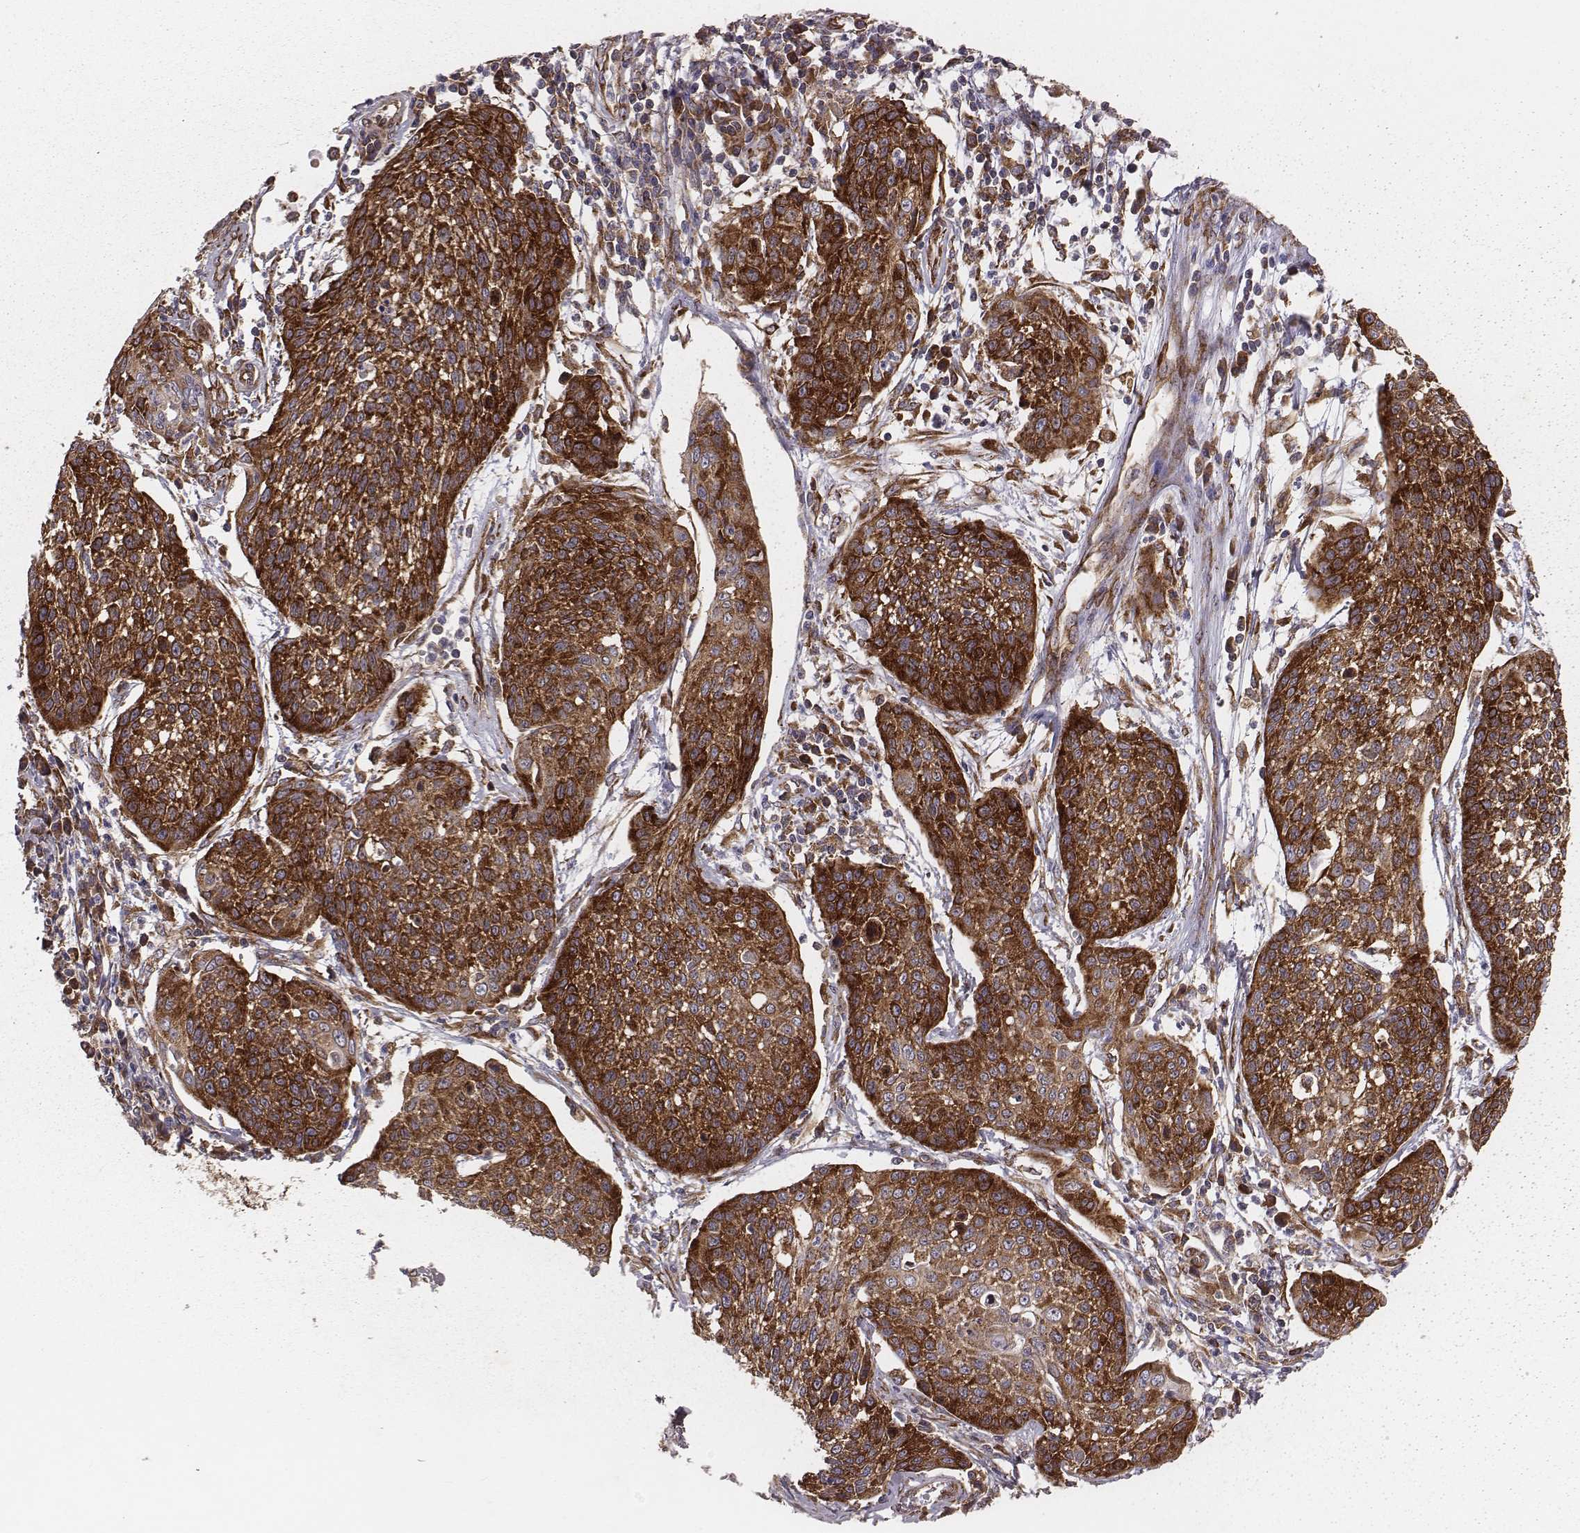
{"staining": {"intensity": "strong", "quantity": ">75%", "location": "cytoplasmic/membranous"}, "tissue": "cervical cancer", "cell_type": "Tumor cells", "image_type": "cancer", "snomed": [{"axis": "morphology", "description": "Squamous cell carcinoma, NOS"}, {"axis": "topography", "description": "Cervix"}], "caption": "Human cervical cancer stained for a protein (brown) displays strong cytoplasmic/membranous positive staining in about >75% of tumor cells.", "gene": "TXLNA", "patient": {"sex": "female", "age": 34}}